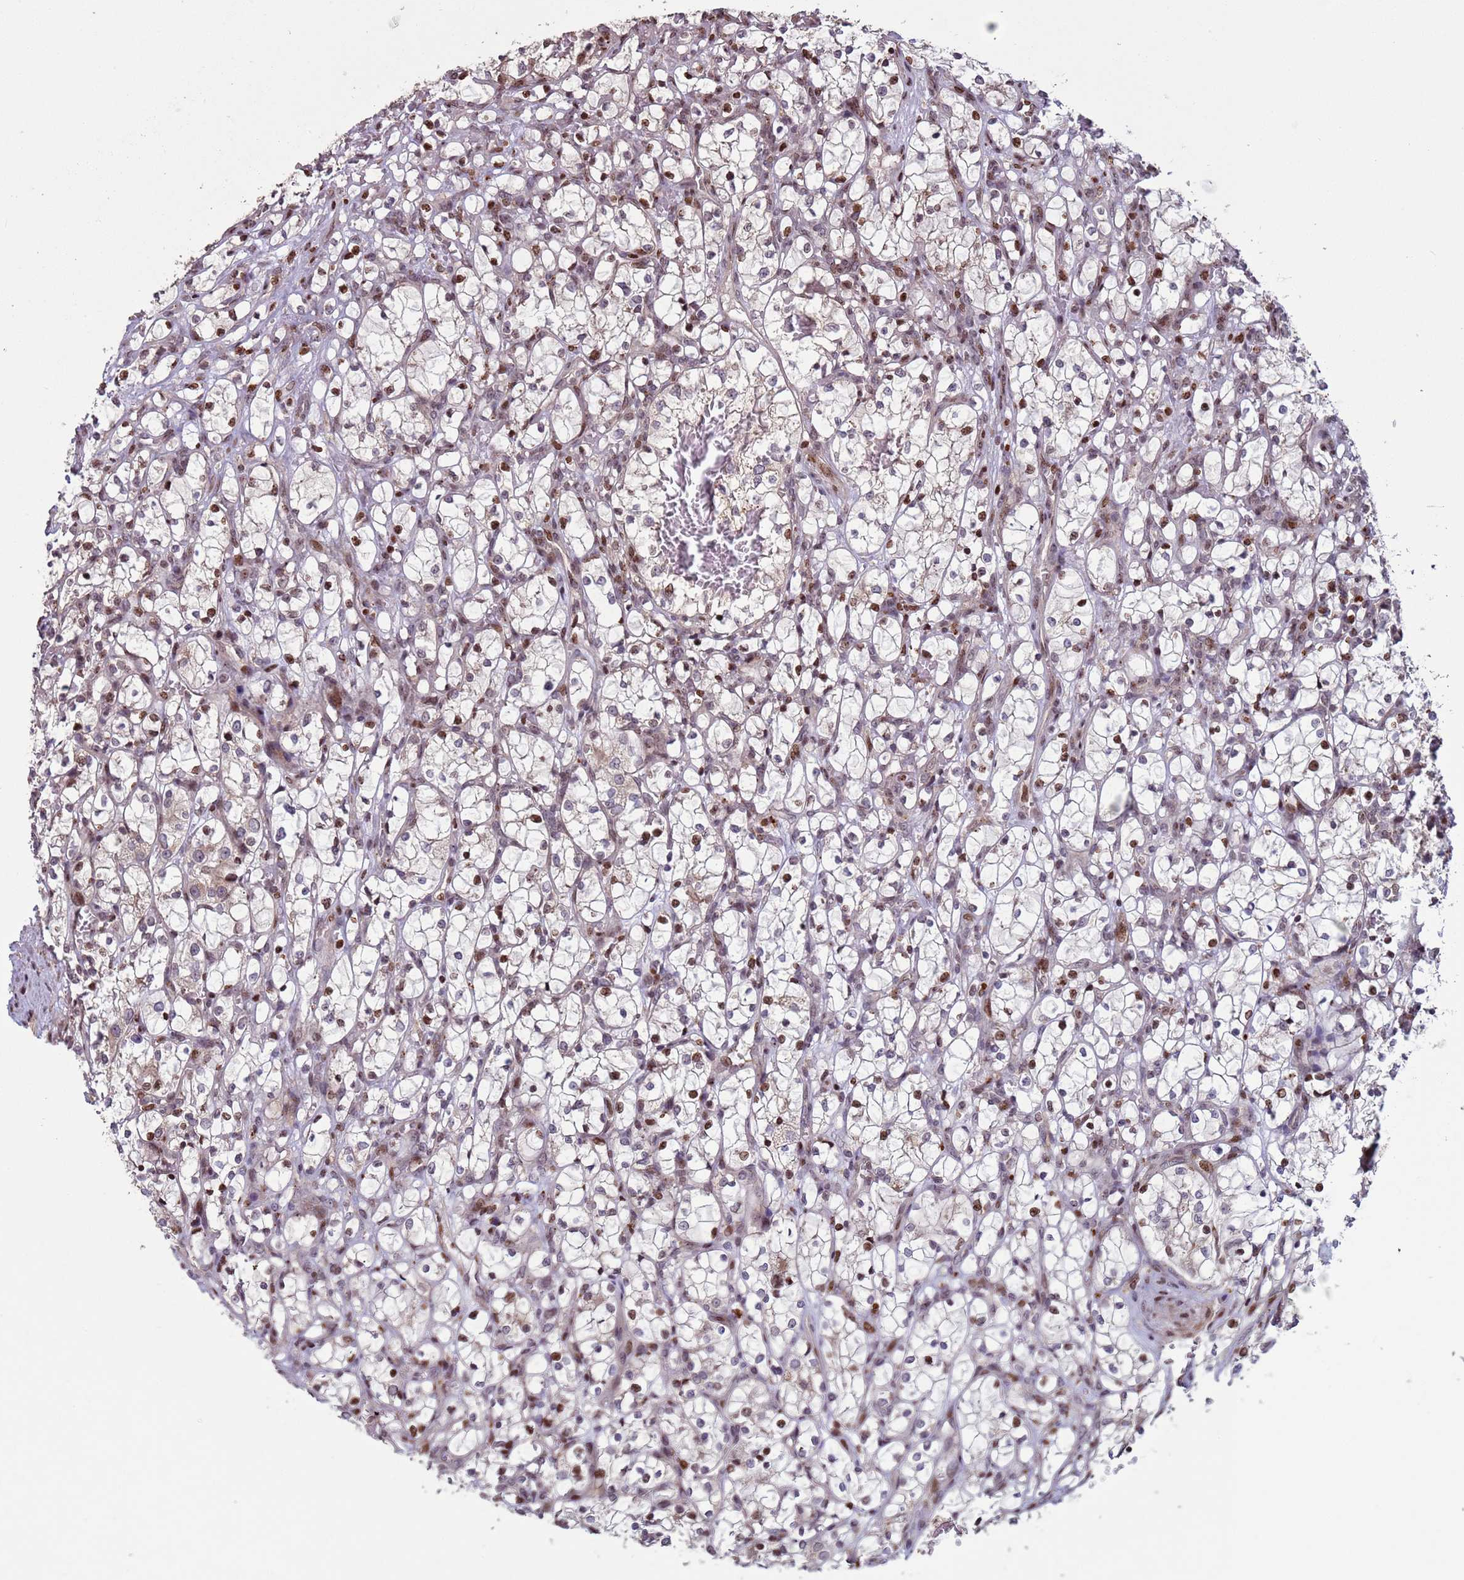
{"staining": {"intensity": "moderate", "quantity": "25%-75%", "location": "nuclear"}, "tissue": "renal cancer", "cell_type": "Tumor cells", "image_type": "cancer", "snomed": [{"axis": "morphology", "description": "Adenocarcinoma, NOS"}, {"axis": "topography", "description": "Kidney"}], "caption": "A brown stain highlights moderate nuclear staining of a protein in adenocarcinoma (renal) tumor cells. (Stains: DAB in brown, nuclei in blue, Microscopy: brightfield microscopy at high magnification).", "gene": "HGH1", "patient": {"sex": "female", "age": 69}}